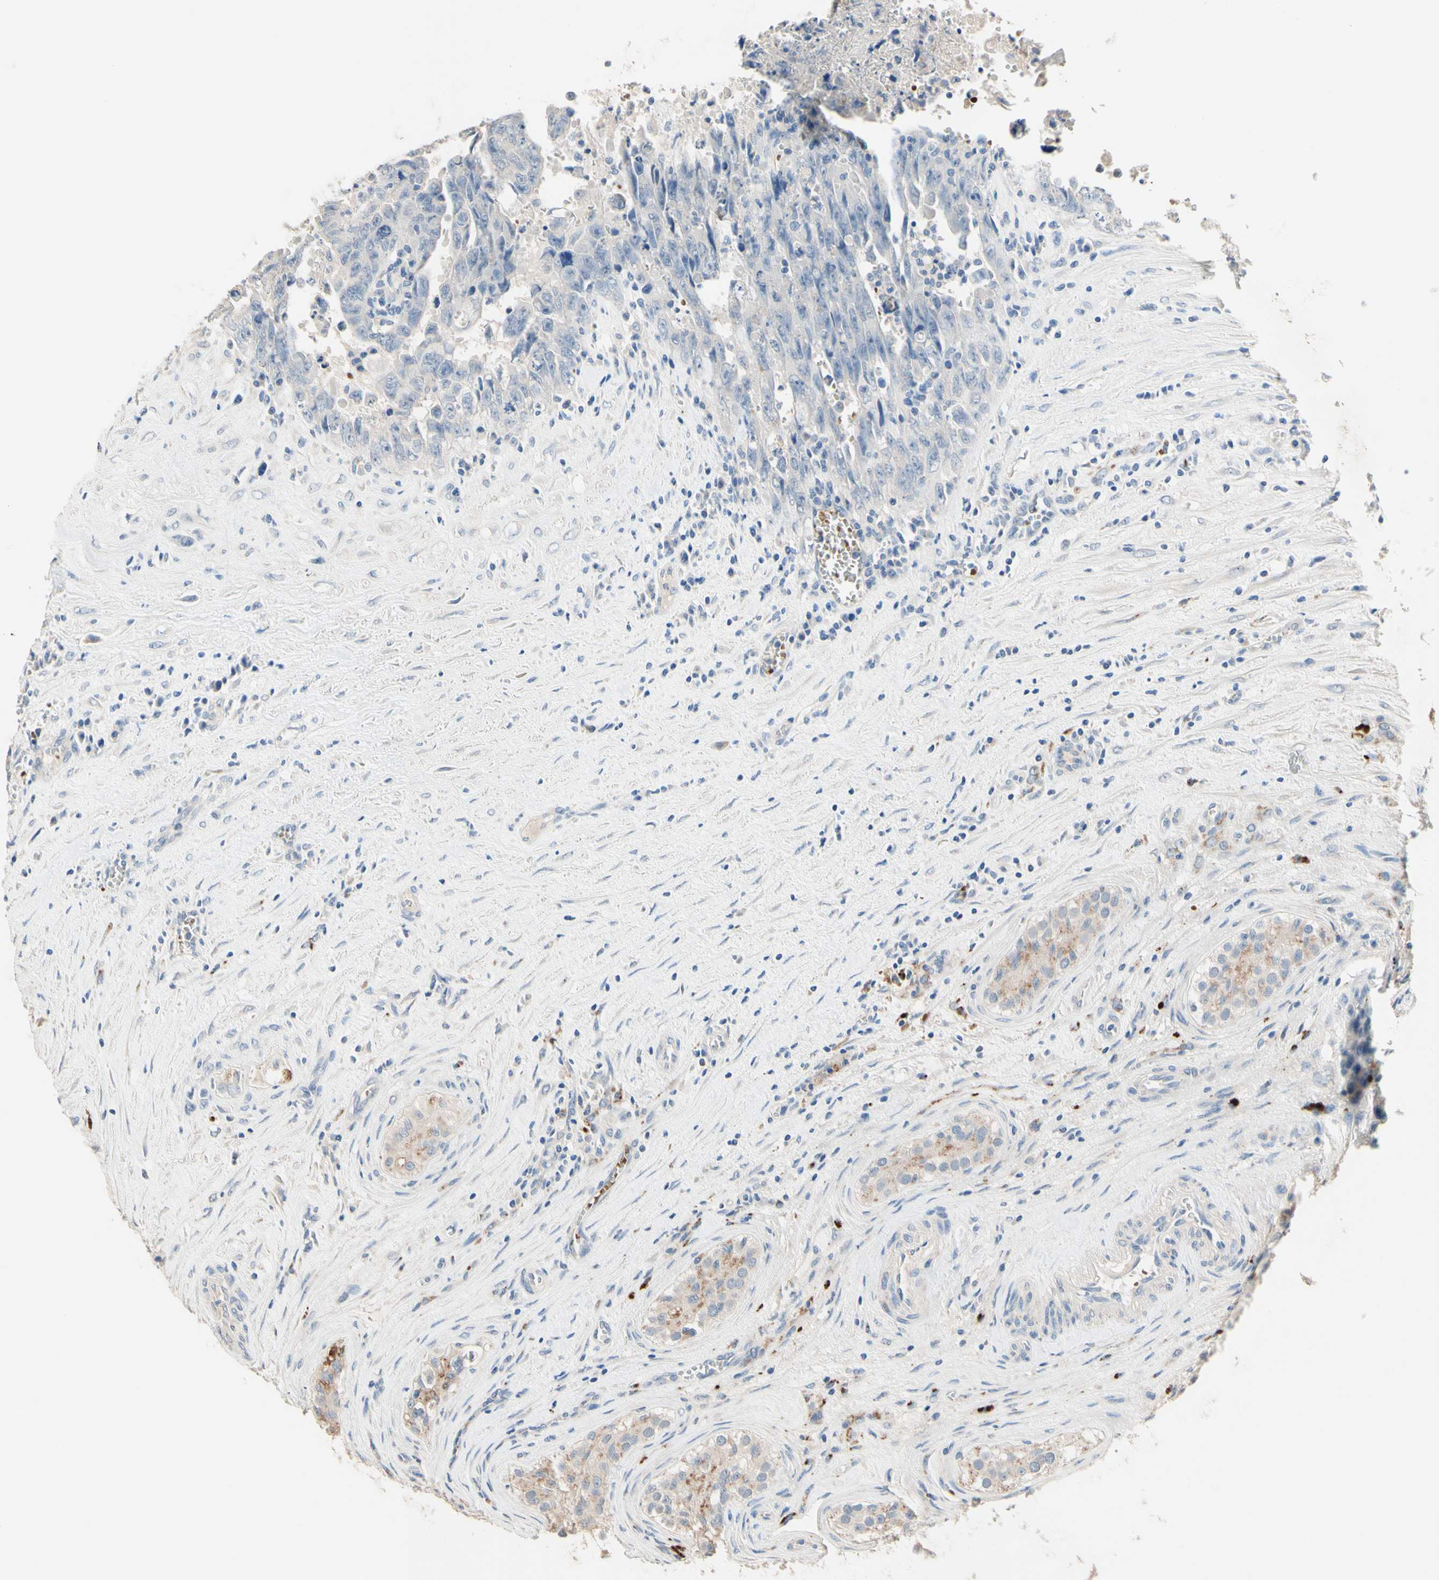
{"staining": {"intensity": "negative", "quantity": "none", "location": "none"}, "tissue": "testis cancer", "cell_type": "Tumor cells", "image_type": "cancer", "snomed": [{"axis": "morphology", "description": "Carcinoma, Embryonal, NOS"}, {"axis": "topography", "description": "Testis"}], "caption": "Tumor cells show no significant staining in testis embryonal carcinoma. (DAB IHC, high magnification).", "gene": "CDON", "patient": {"sex": "male", "age": 28}}